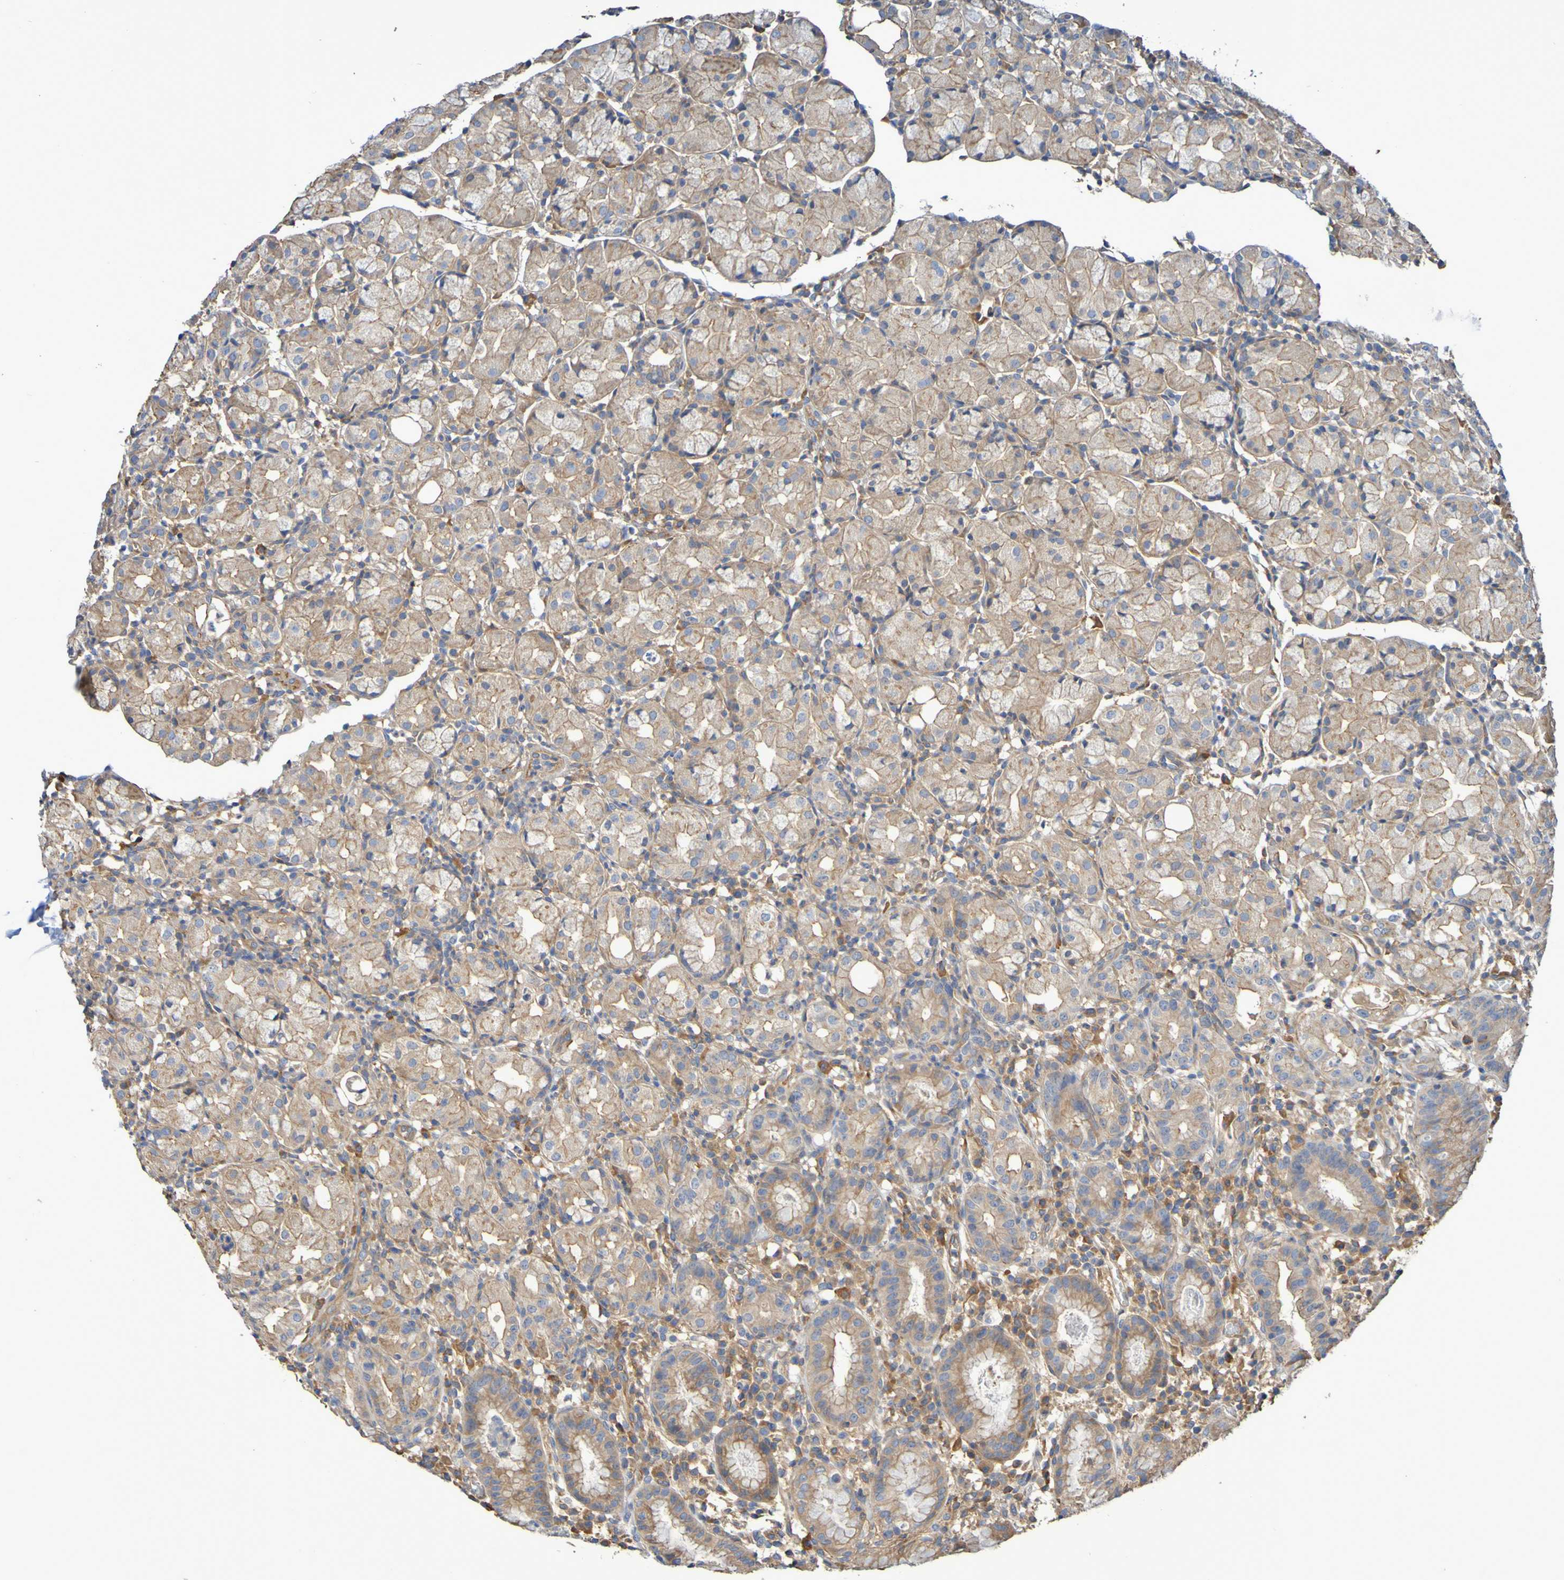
{"staining": {"intensity": "moderate", "quantity": ">75%", "location": "cytoplasmic/membranous"}, "tissue": "stomach", "cell_type": "Glandular cells", "image_type": "normal", "snomed": [{"axis": "morphology", "description": "Normal tissue, NOS"}, {"axis": "topography", "description": "Stomach"}, {"axis": "topography", "description": "Stomach, lower"}], "caption": "This photomicrograph shows unremarkable stomach stained with IHC to label a protein in brown. The cytoplasmic/membranous of glandular cells show moderate positivity for the protein. Nuclei are counter-stained blue.", "gene": "SYNJ1", "patient": {"sex": "female", "age": 75}}